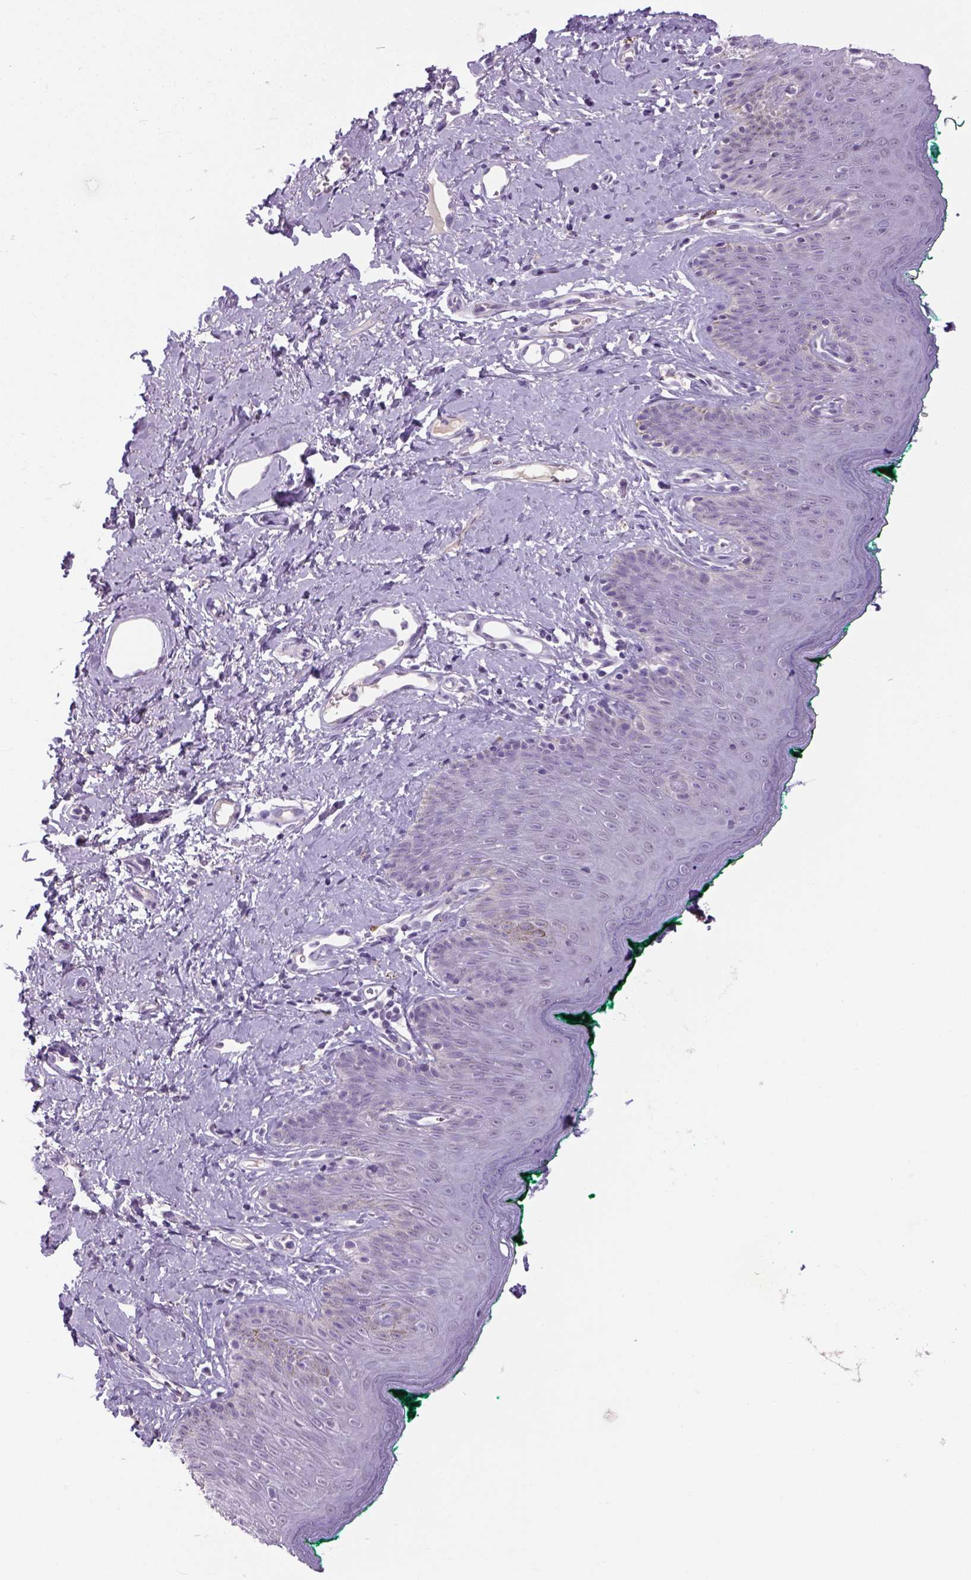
{"staining": {"intensity": "negative", "quantity": "none", "location": "none"}, "tissue": "skin", "cell_type": "Epidermal cells", "image_type": "normal", "snomed": [{"axis": "morphology", "description": "Normal tissue, NOS"}, {"axis": "topography", "description": "Vulva"}], "caption": "Immunohistochemistry micrograph of normal skin stained for a protein (brown), which demonstrates no staining in epidermal cells. (DAB IHC, high magnification).", "gene": "DBH", "patient": {"sex": "female", "age": 66}}